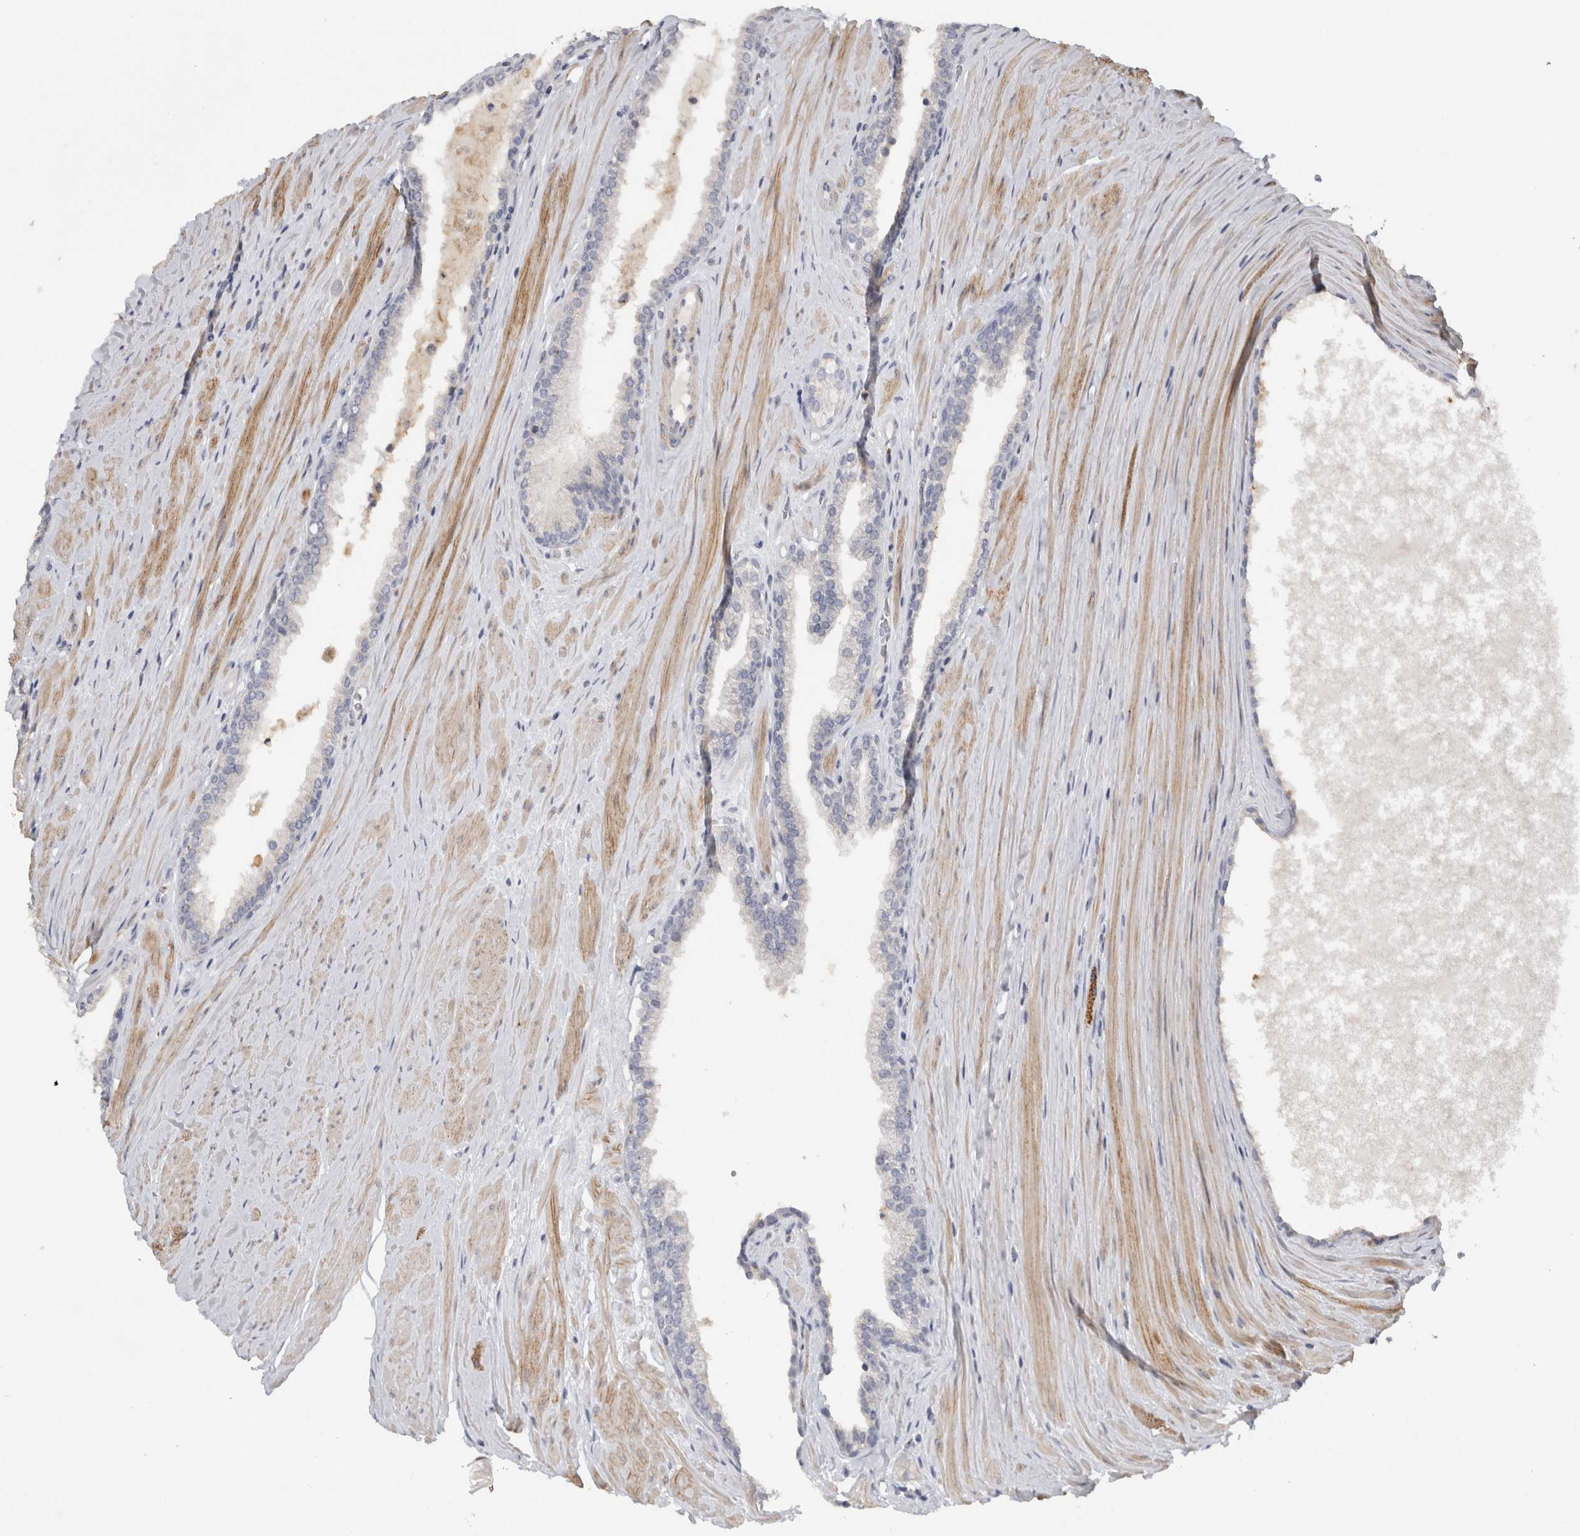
{"staining": {"intensity": "negative", "quantity": "none", "location": "none"}, "tissue": "prostate cancer", "cell_type": "Tumor cells", "image_type": "cancer", "snomed": [{"axis": "morphology", "description": "Adenocarcinoma, Low grade"}, {"axis": "topography", "description": "Prostate"}], "caption": "The immunohistochemistry histopathology image has no significant staining in tumor cells of prostate cancer (adenocarcinoma (low-grade)) tissue.", "gene": "MGAT1", "patient": {"sex": "male", "age": 62}}